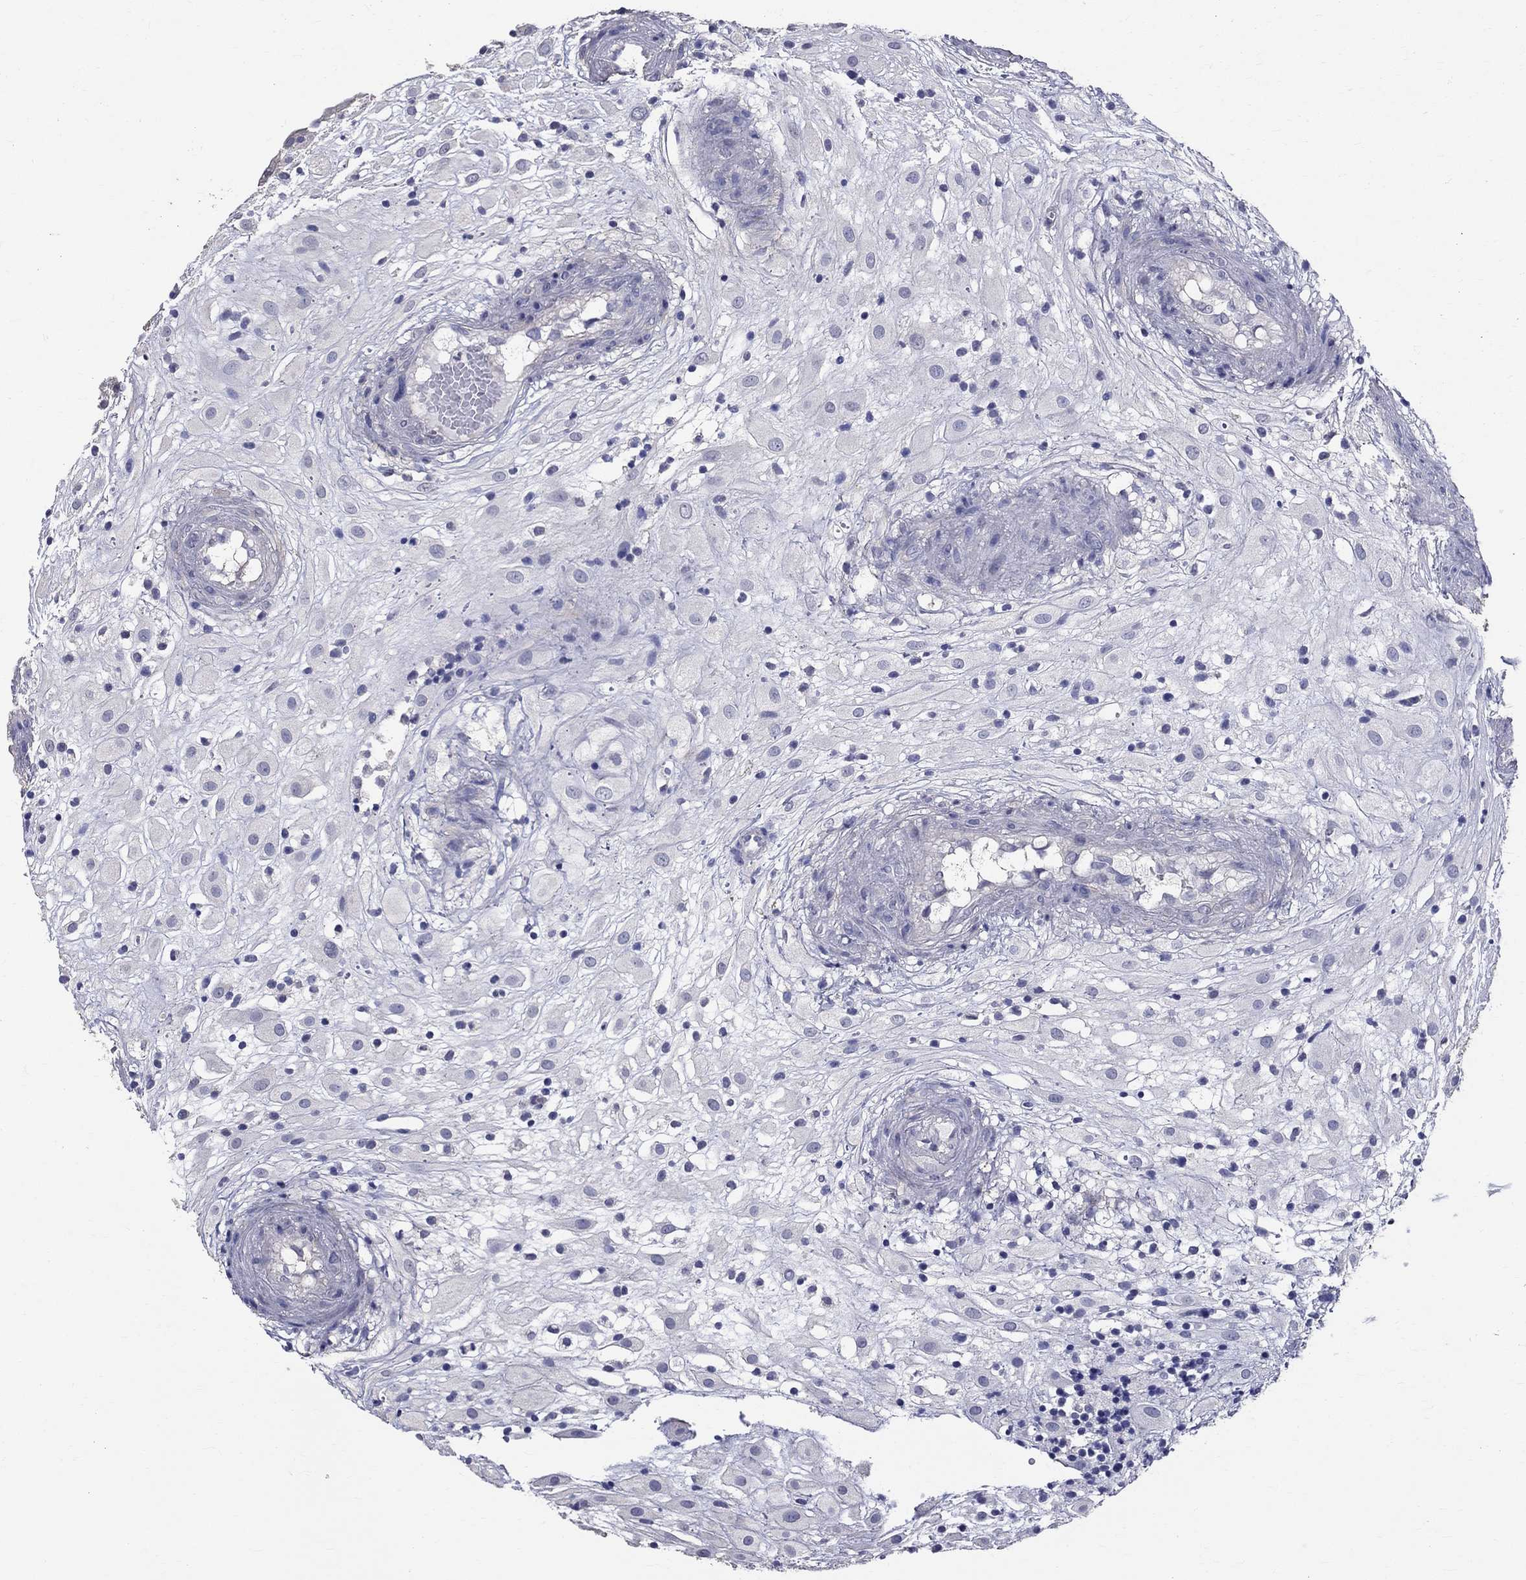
{"staining": {"intensity": "negative", "quantity": "none", "location": "none"}, "tissue": "placenta", "cell_type": "Decidual cells", "image_type": "normal", "snomed": [{"axis": "morphology", "description": "Normal tissue, NOS"}, {"axis": "topography", "description": "Placenta"}], "caption": "Immunohistochemical staining of normal placenta displays no significant expression in decidual cells.", "gene": "ANXA10", "patient": {"sex": "female", "age": 24}}